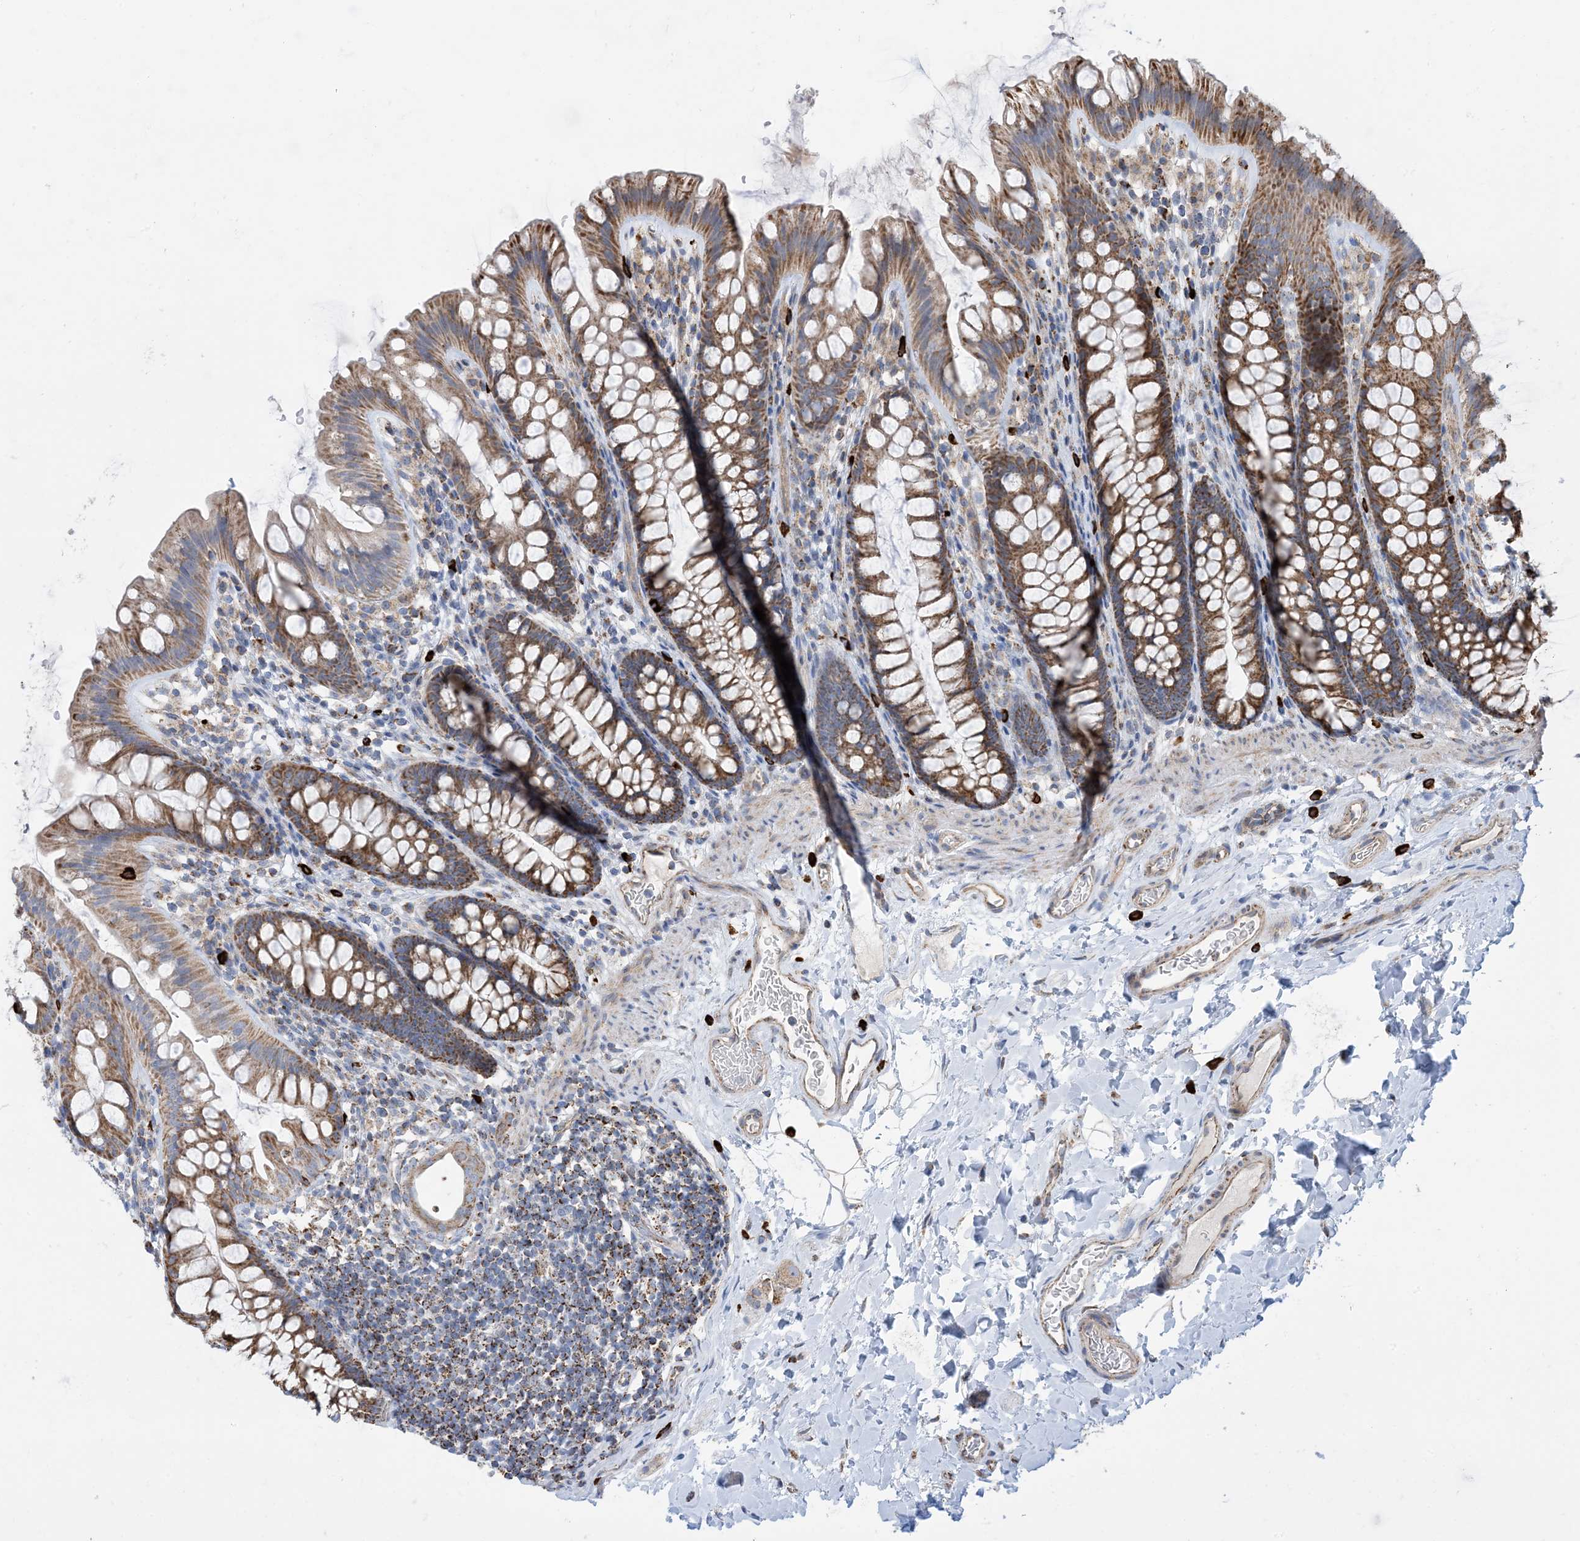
{"staining": {"intensity": "negative", "quantity": "none", "location": "none"}, "tissue": "colon", "cell_type": "Endothelial cells", "image_type": "normal", "snomed": [{"axis": "morphology", "description": "Normal tissue, NOS"}, {"axis": "topography", "description": "Colon"}], "caption": "An immunohistochemistry (IHC) image of normal colon is shown. There is no staining in endothelial cells of colon.", "gene": "PCDHGA1", "patient": {"sex": "female", "age": 62}}